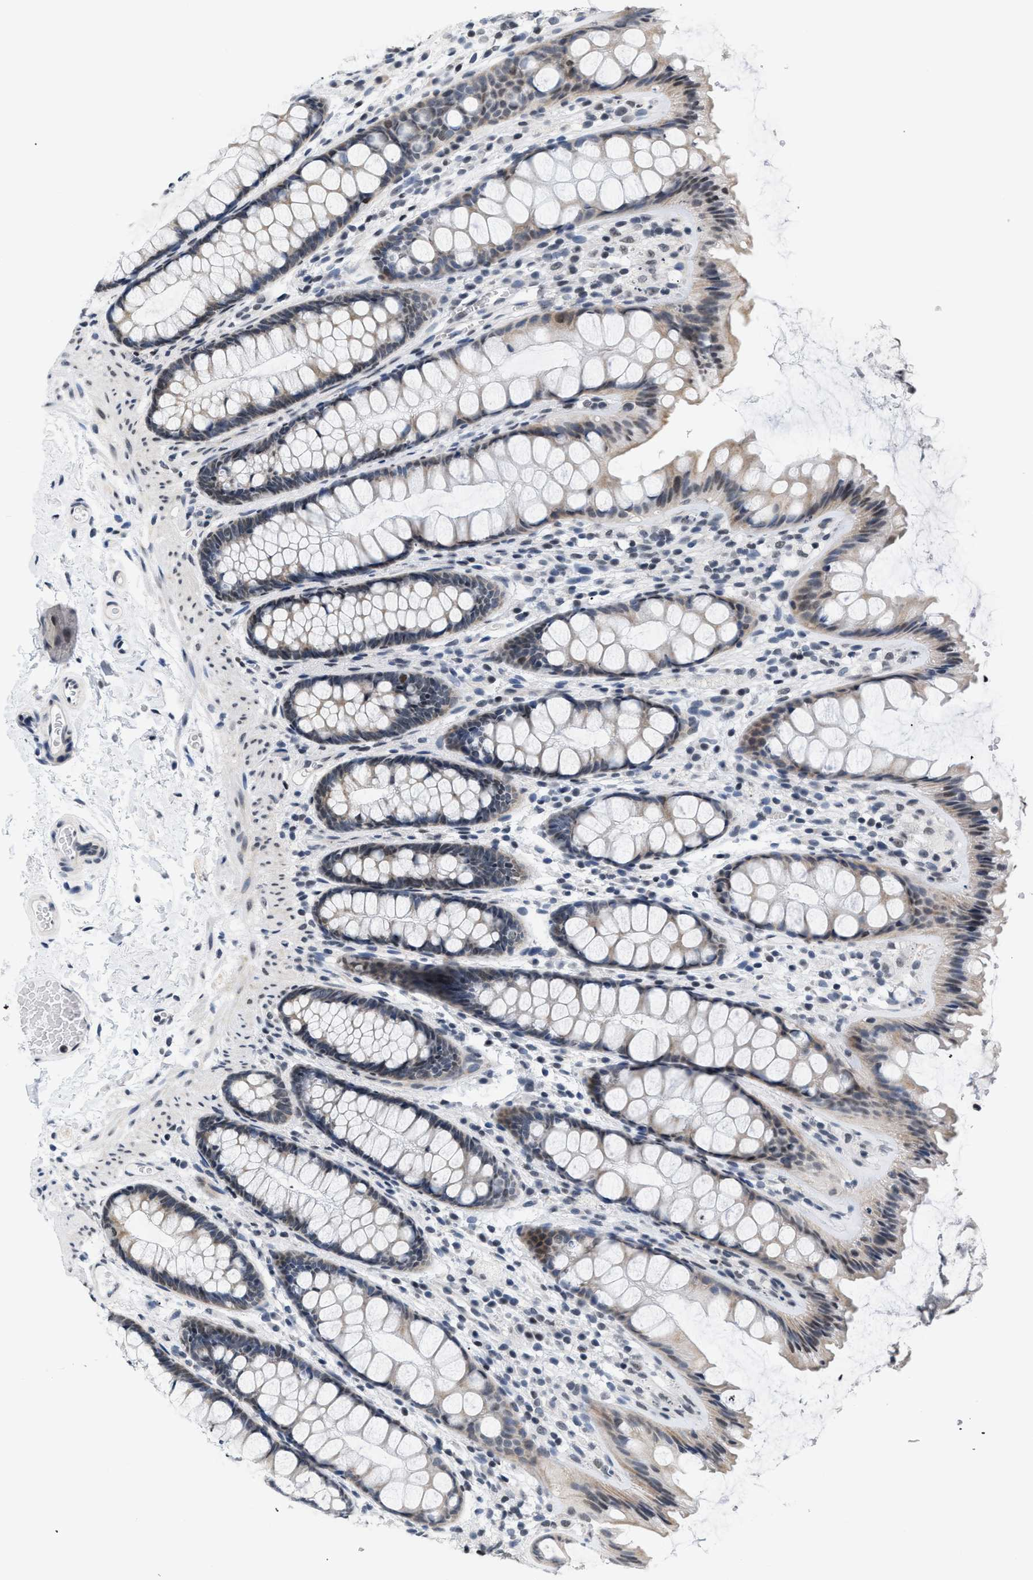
{"staining": {"intensity": "negative", "quantity": "none", "location": "none"}, "tissue": "colon", "cell_type": "Endothelial cells", "image_type": "normal", "snomed": [{"axis": "morphology", "description": "Normal tissue, NOS"}, {"axis": "topography", "description": "Colon"}], "caption": "This is an immunohistochemistry image of unremarkable human colon. There is no positivity in endothelial cells.", "gene": "RAF1", "patient": {"sex": "female", "age": 56}}